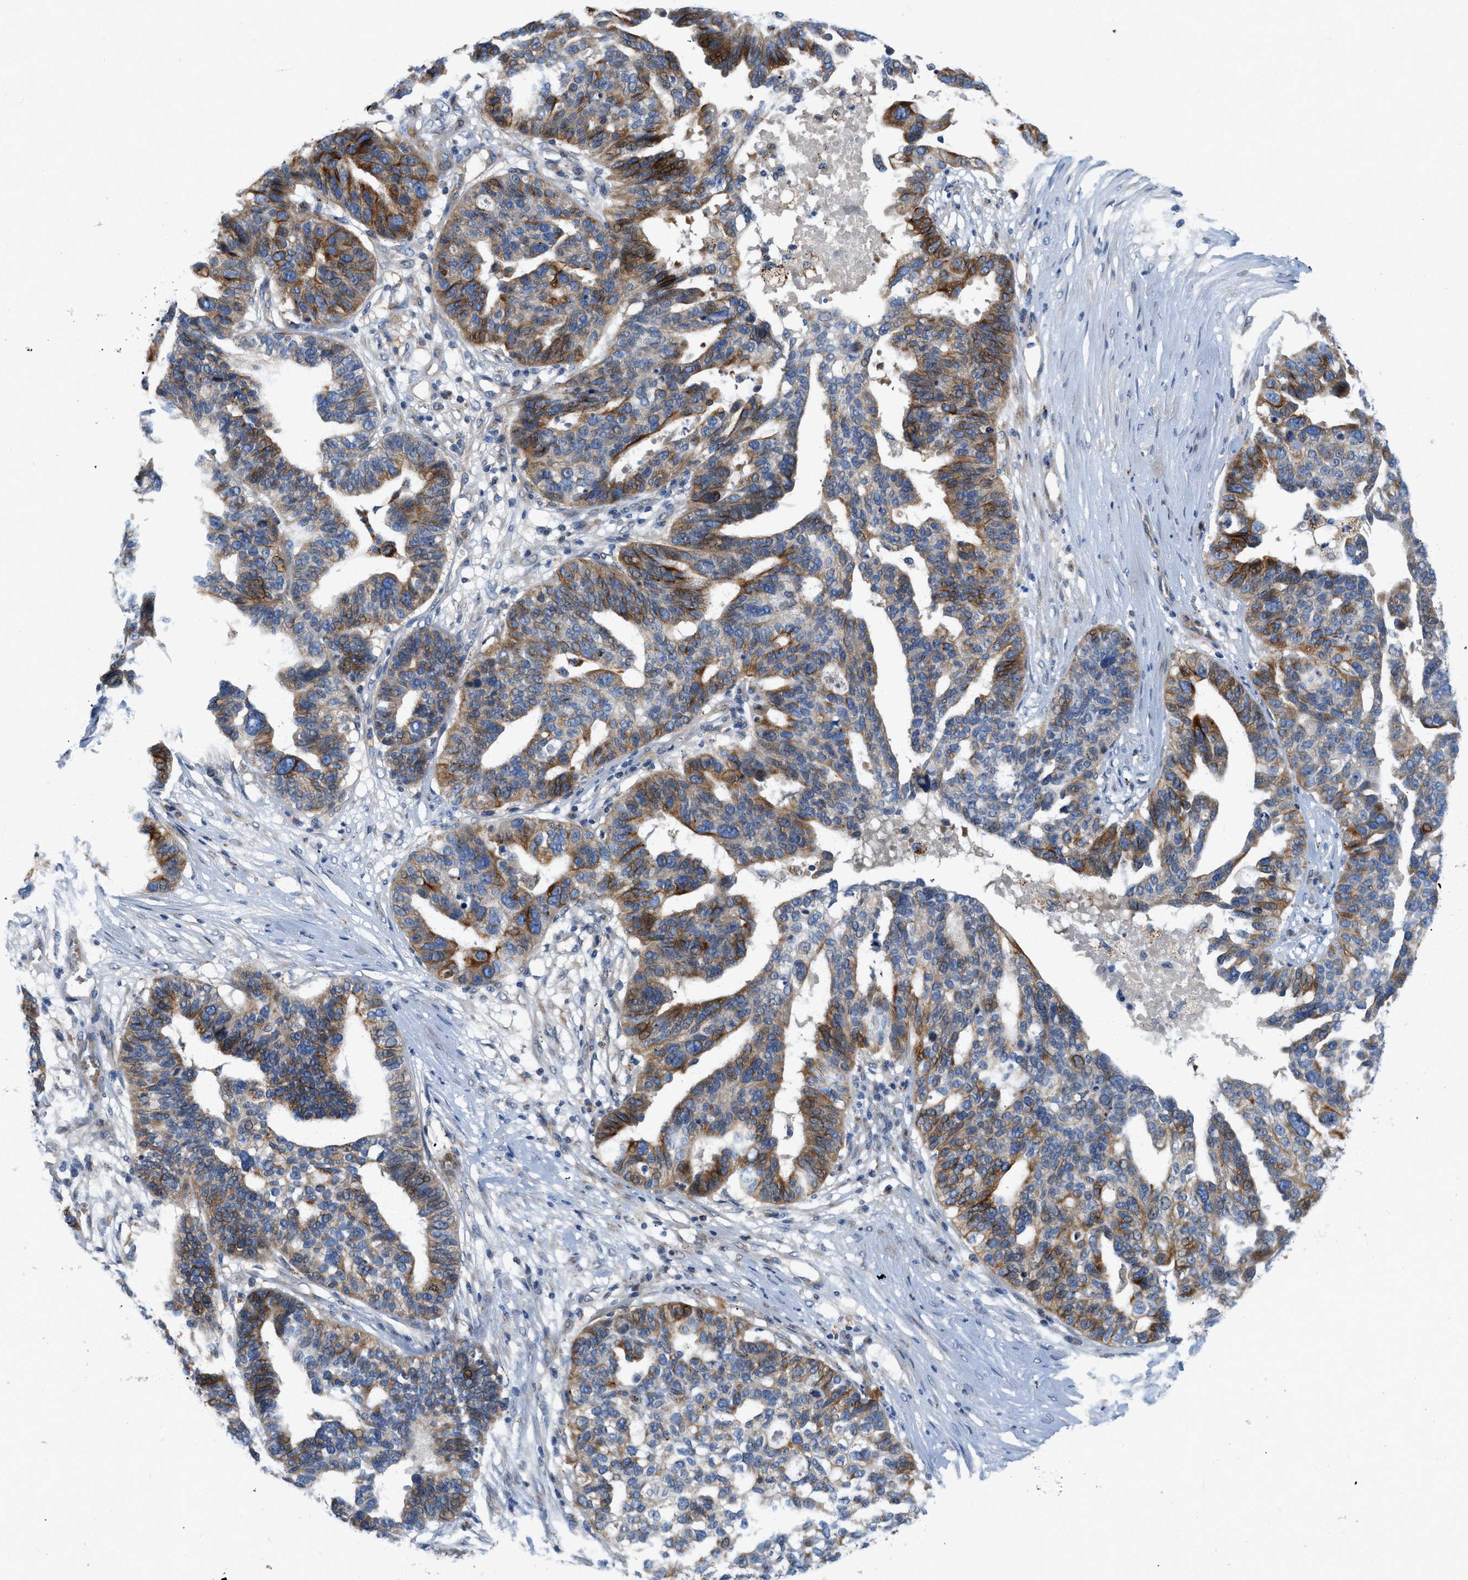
{"staining": {"intensity": "strong", "quantity": "25%-75%", "location": "cytoplasmic/membranous"}, "tissue": "ovarian cancer", "cell_type": "Tumor cells", "image_type": "cancer", "snomed": [{"axis": "morphology", "description": "Cystadenocarcinoma, serous, NOS"}, {"axis": "topography", "description": "Ovary"}], "caption": "The photomicrograph displays staining of ovarian cancer (serous cystadenocarcinoma), revealing strong cytoplasmic/membranous protein positivity (brown color) within tumor cells.", "gene": "TMEM248", "patient": {"sex": "female", "age": 59}}